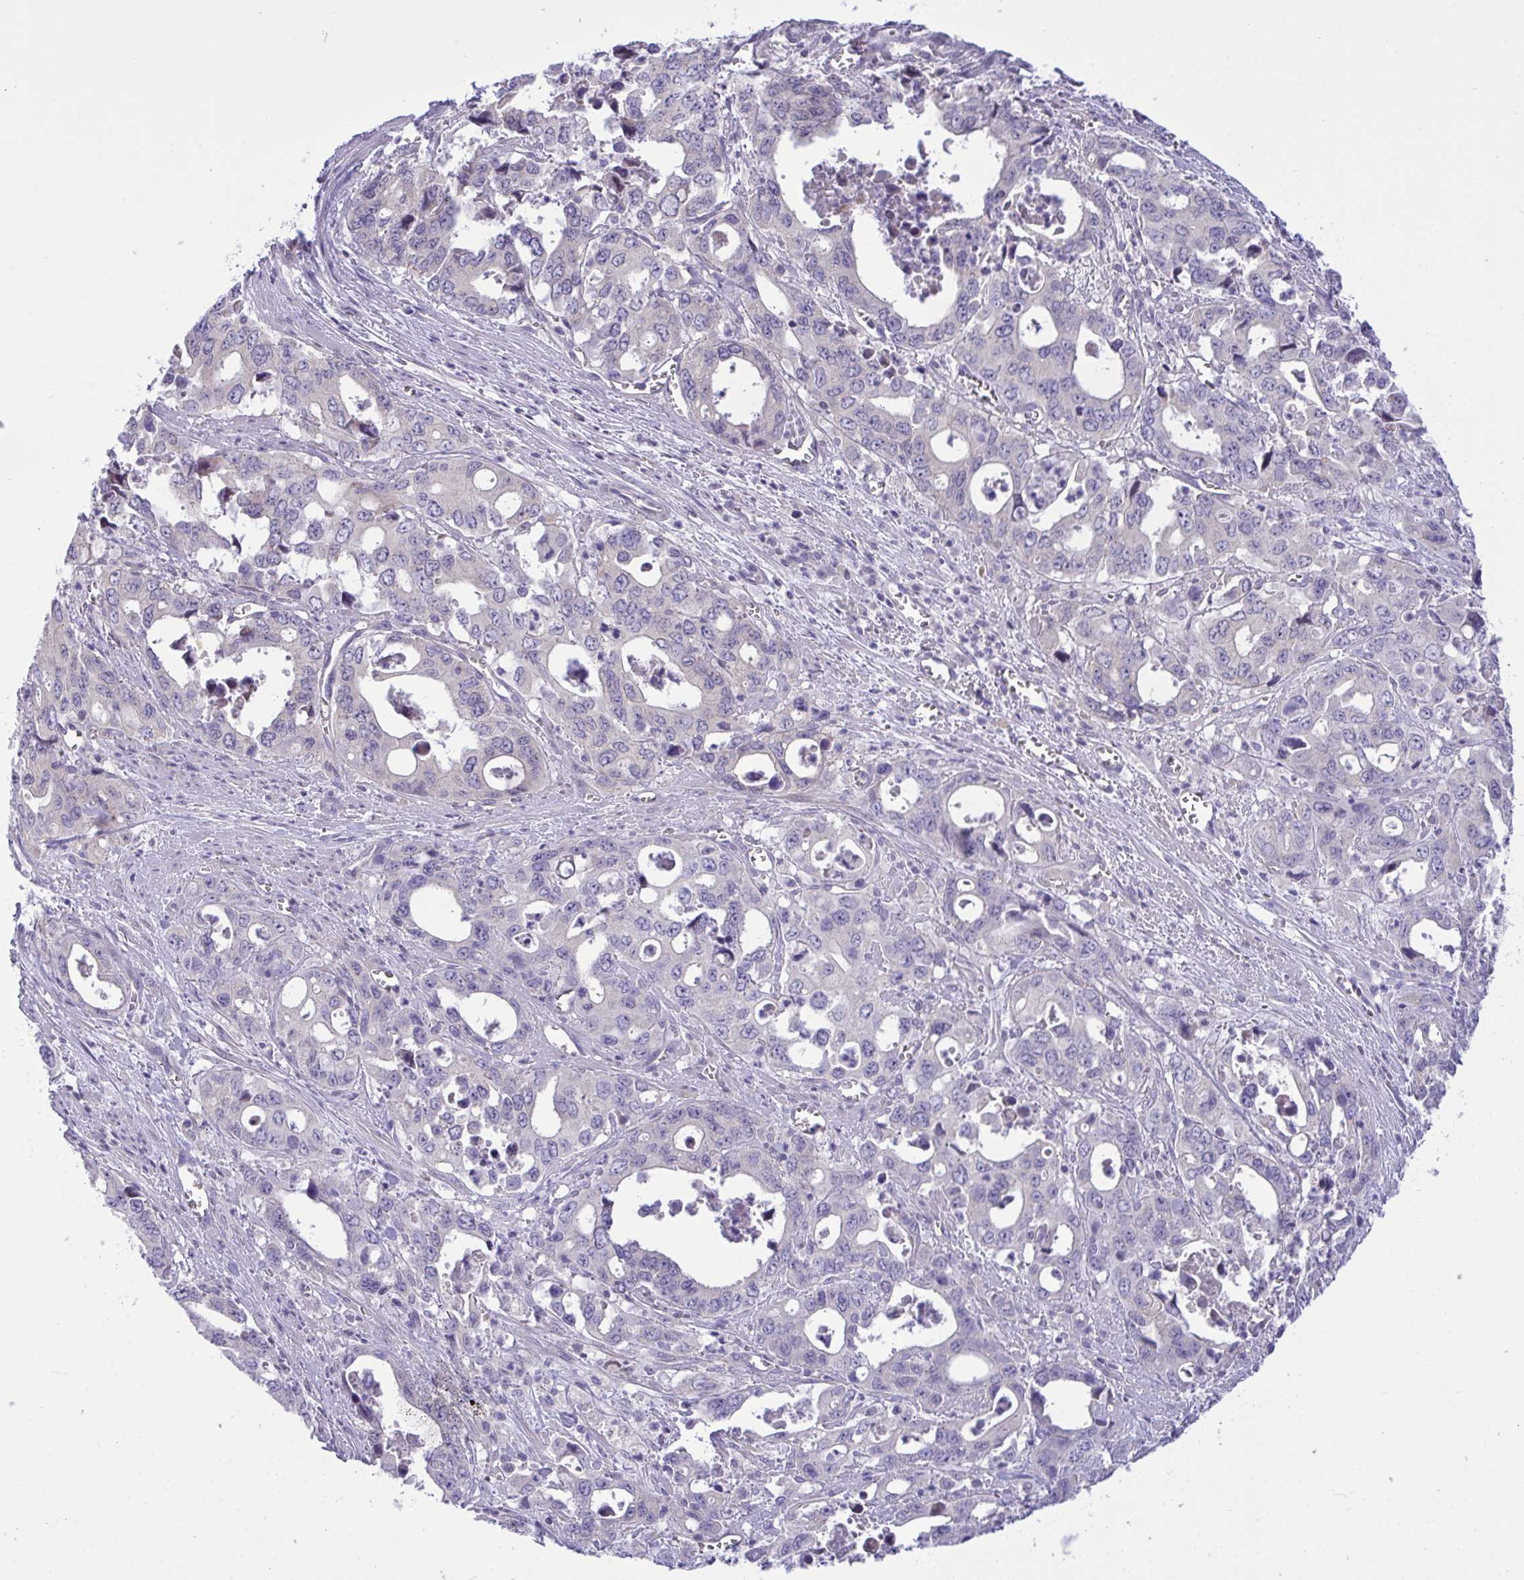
{"staining": {"intensity": "negative", "quantity": "none", "location": "none"}, "tissue": "stomach cancer", "cell_type": "Tumor cells", "image_type": "cancer", "snomed": [{"axis": "morphology", "description": "Adenocarcinoma, NOS"}, {"axis": "topography", "description": "Stomach, upper"}], "caption": "This is an immunohistochemistry (IHC) micrograph of human adenocarcinoma (stomach). There is no positivity in tumor cells.", "gene": "WDR97", "patient": {"sex": "male", "age": 74}}